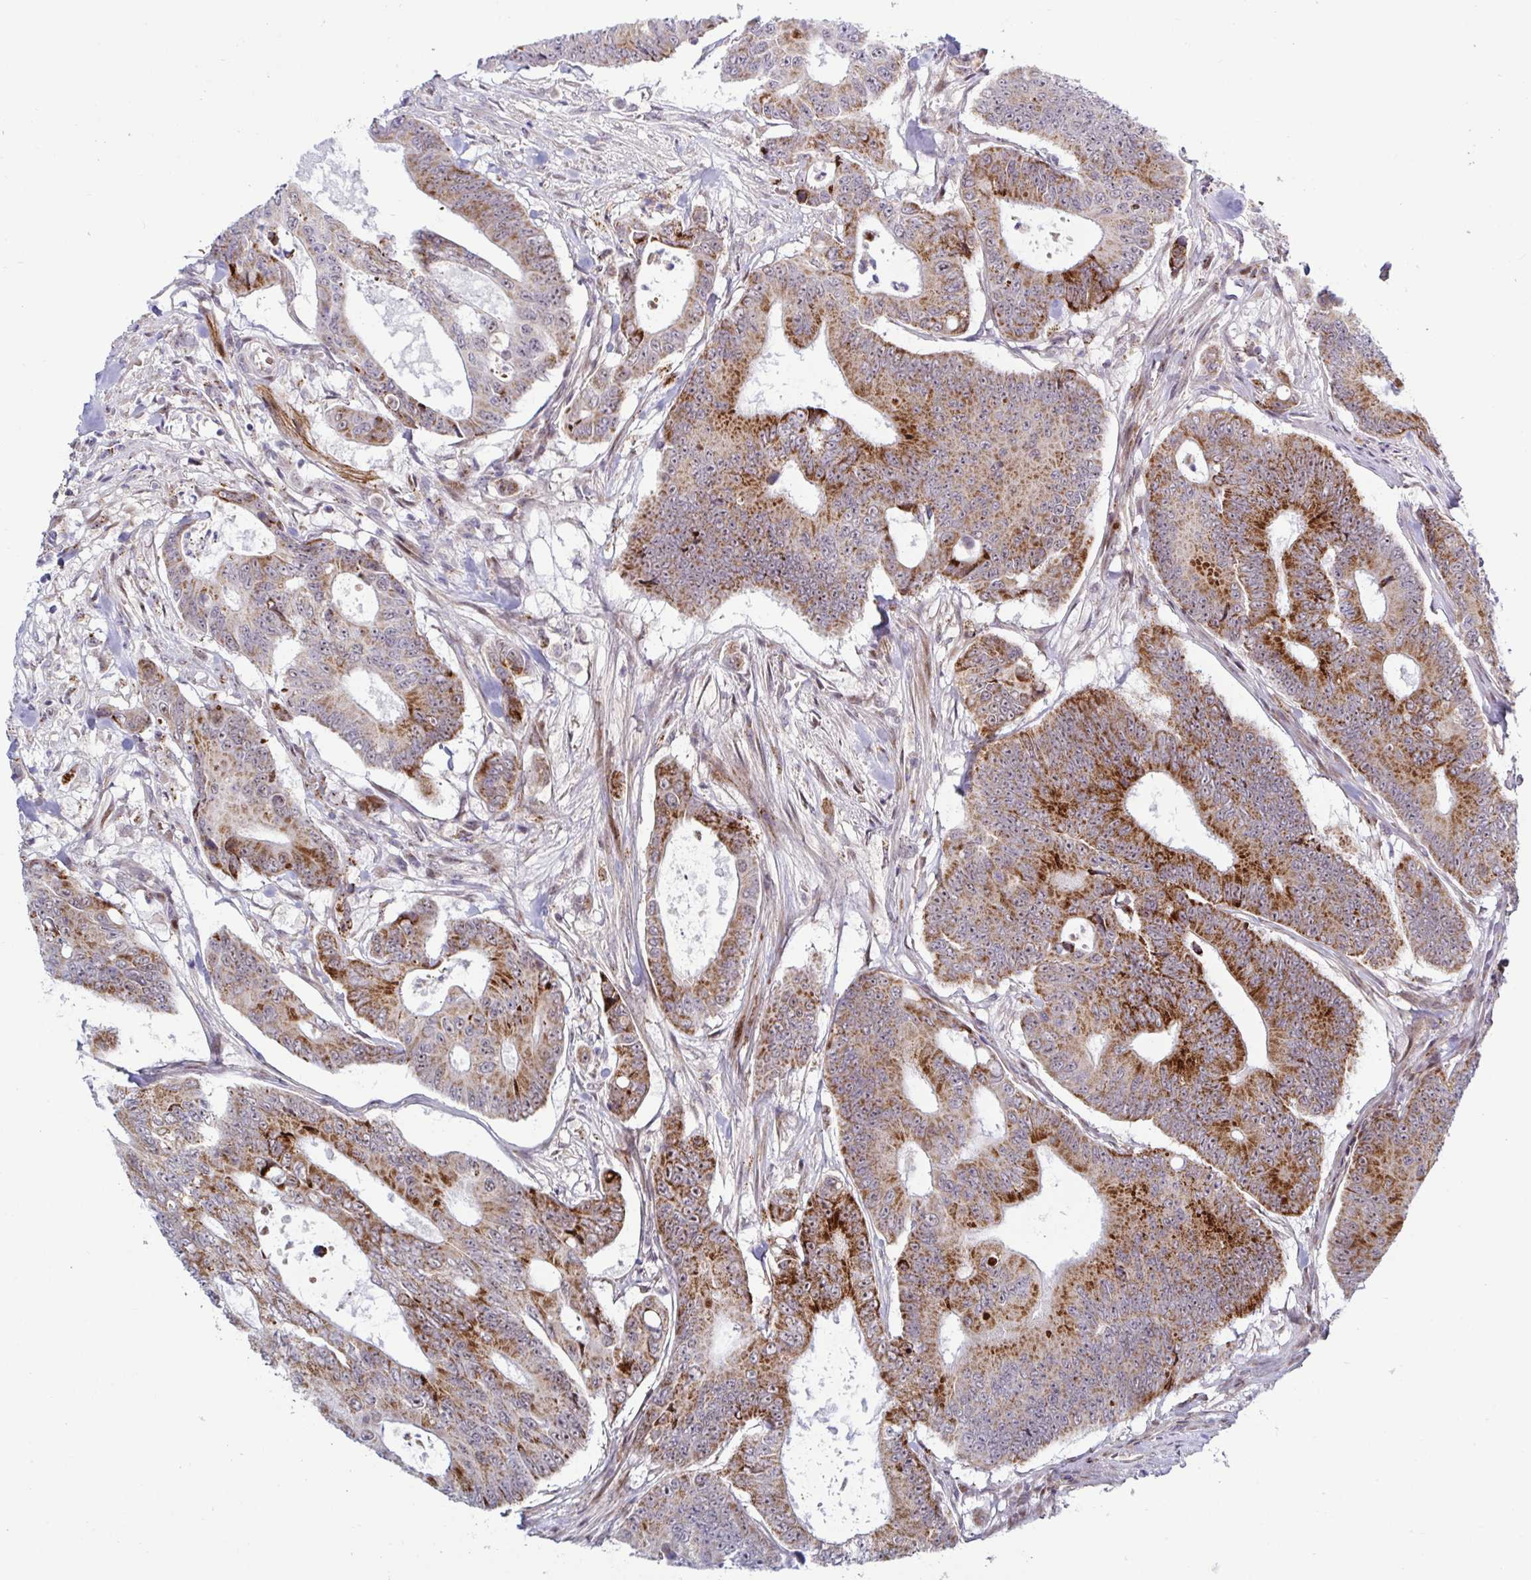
{"staining": {"intensity": "strong", "quantity": "25%-75%", "location": "cytoplasmic/membranous"}, "tissue": "colorectal cancer", "cell_type": "Tumor cells", "image_type": "cancer", "snomed": [{"axis": "morphology", "description": "Adenocarcinoma, NOS"}, {"axis": "topography", "description": "Colon"}], "caption": "A brown stain labels strong cytoplasmic/membranous staining of a protein in colorectal cancer (adenocarcinoma) tumor cells.", "gene": "DZIP1", "patient": {"sex": "female", "age": 48}}